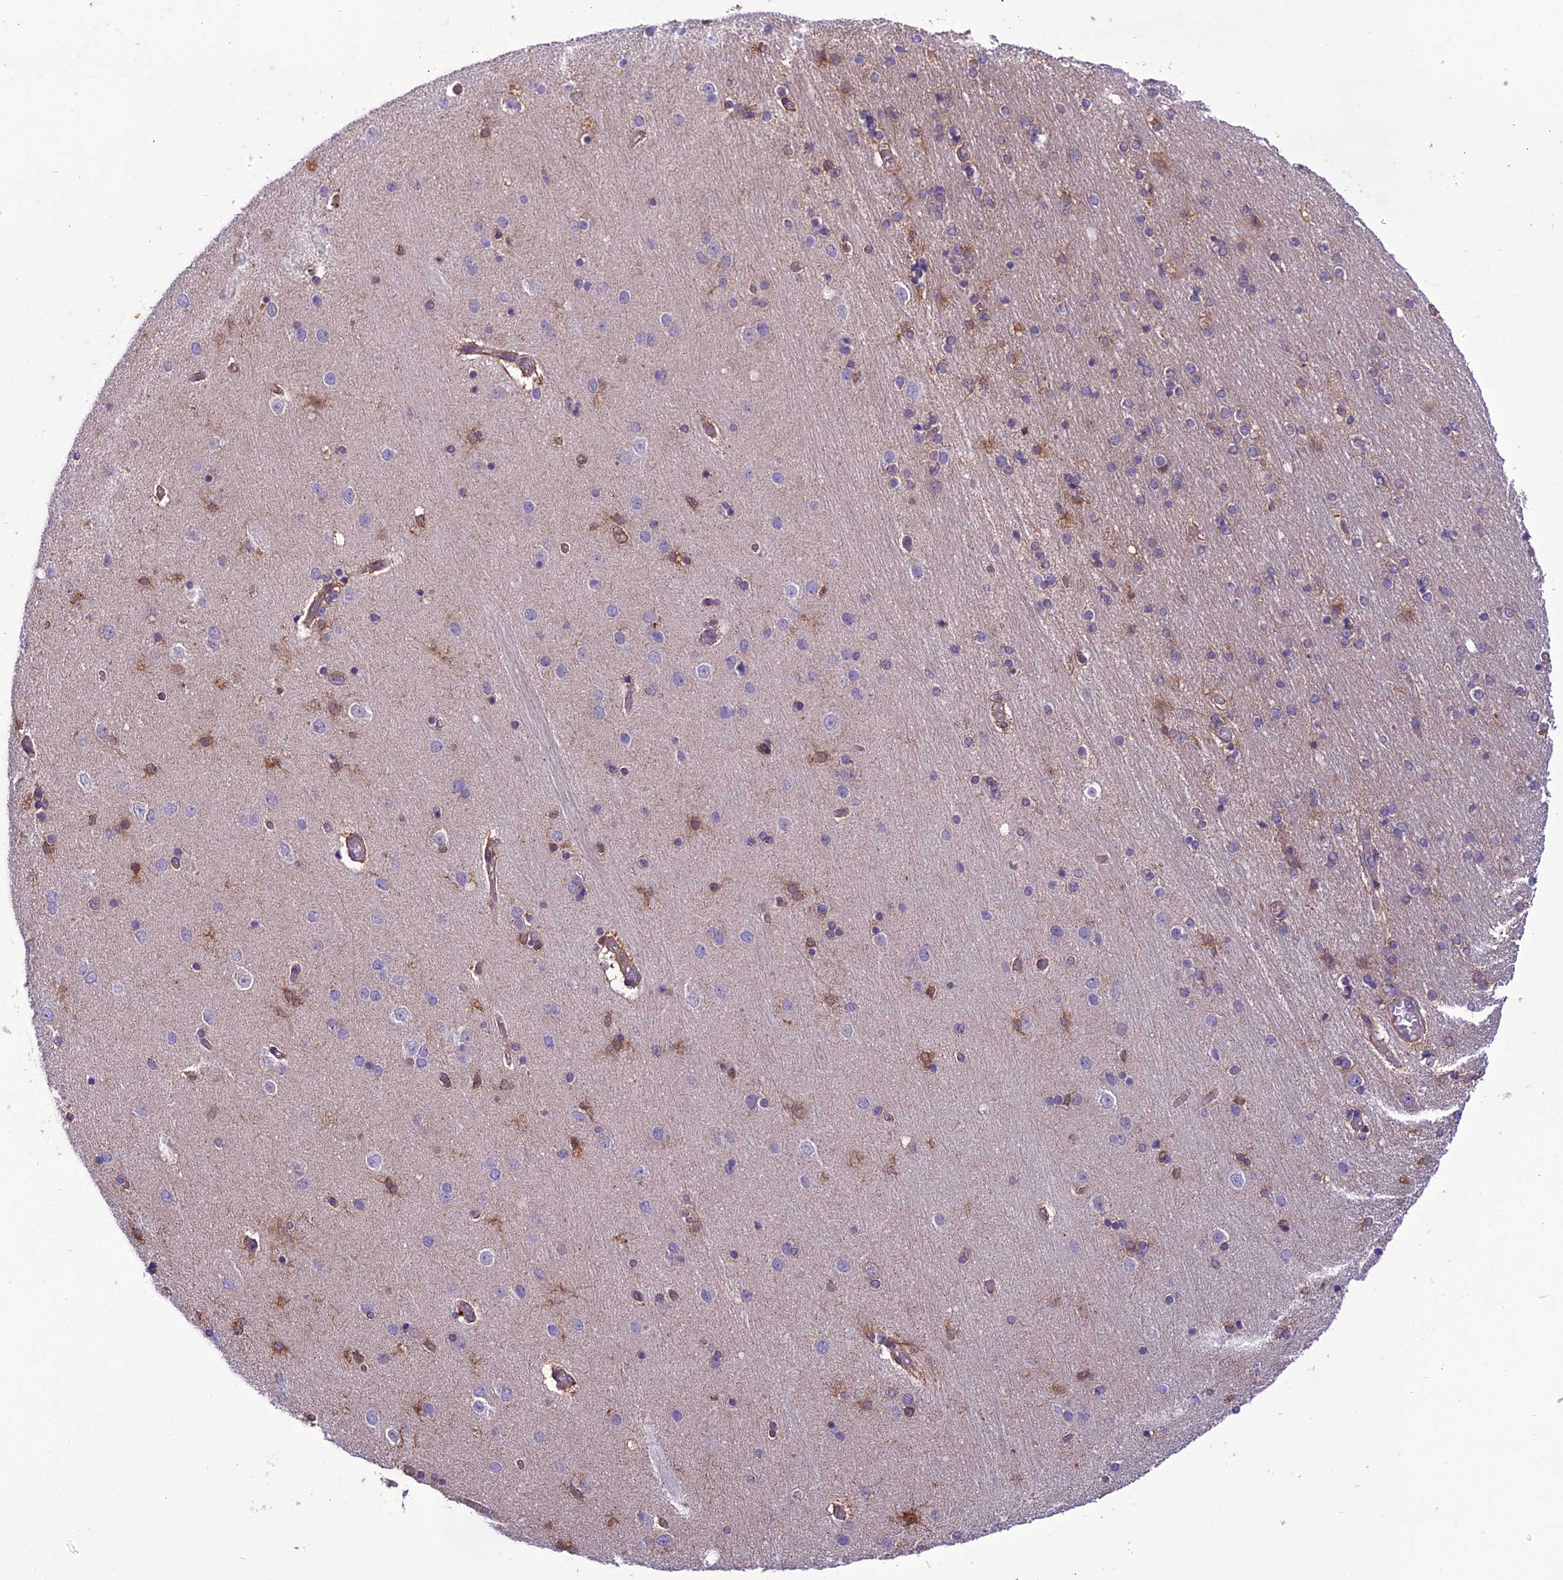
{"staining": {"intensity": "strong", "quantity": "<25%", "location": "cytoplasmic/membranous"}, "tissue": "hippocampus", "cell_type": "Glial cells", "image_type": "normal", "snomed": [{"axis": "morphology", "description": "Normal tissue, NOS"}, {"axis": "topography", "description": "Hippocampus"}], "caption": "Immunohistochemistry (IHC) of benign human hippocampus reveals medium levels of strong cytoplasmic/membranous staining in approximately <25% of glial cells. Nuclei are stained in blue.", "gene": "BORCS6", "patient": {"sex": "female", "age": 54}}